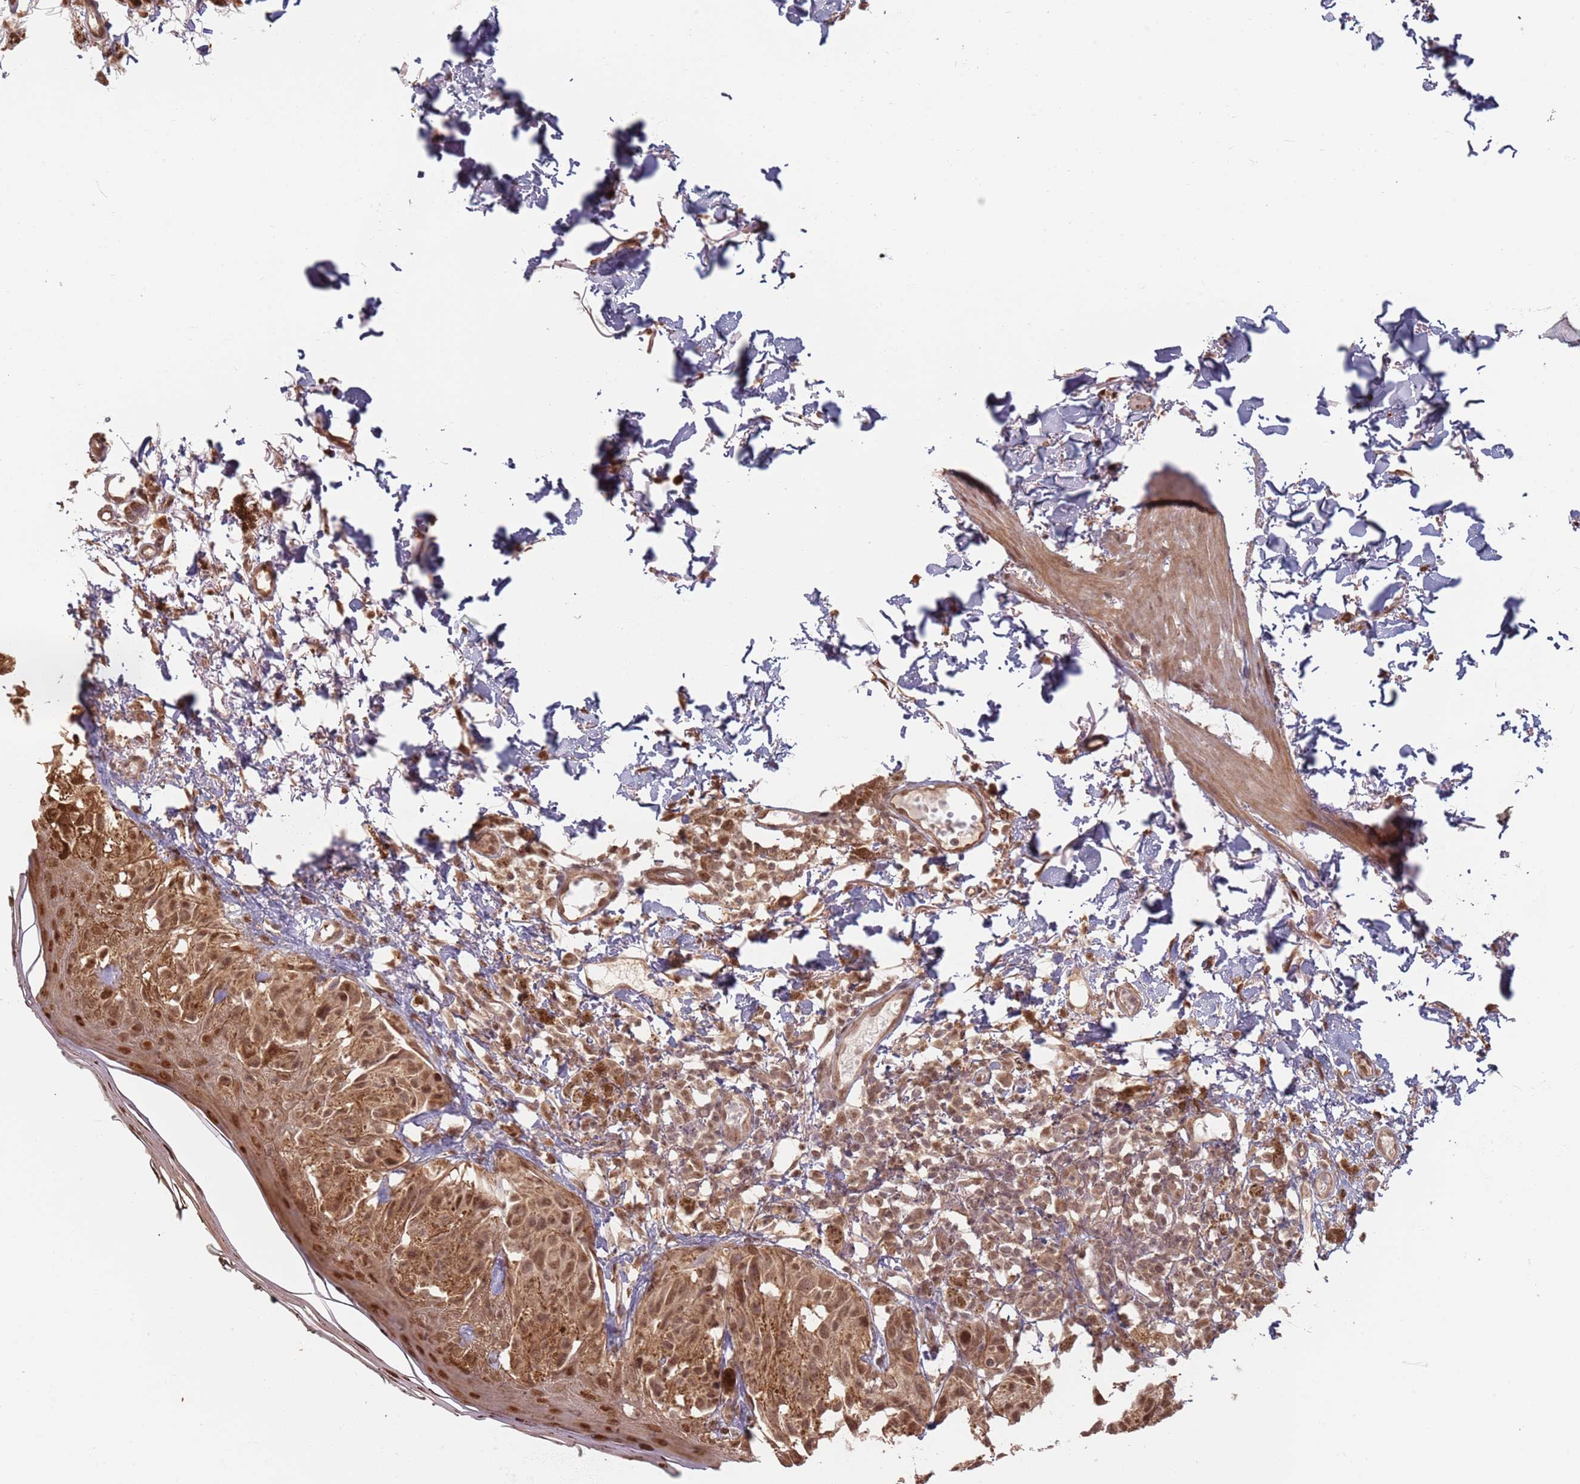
{"staining": {"intensity": "moderate", "quantity": ">75%", "location": "cytoplasmic/membranous,nuclear"}, "tissue": "melanoma", "cell_type": "Tumor cells", "image_type": "cancer", "snomed": [{"axis": "morphology", "description": "Malignant melanoma, NOS"}, {"axis": "topography", "description": "Skin"}], "caption": "Malignant melanoma tissue demonstrates moderate cytoplasmic/membranous and nuclear positivity in about >75% of tumor cells, visualized by immunohistochemistry.", "gene": "PLSCR5", "patient": {"sex": "male", "age": 73}}